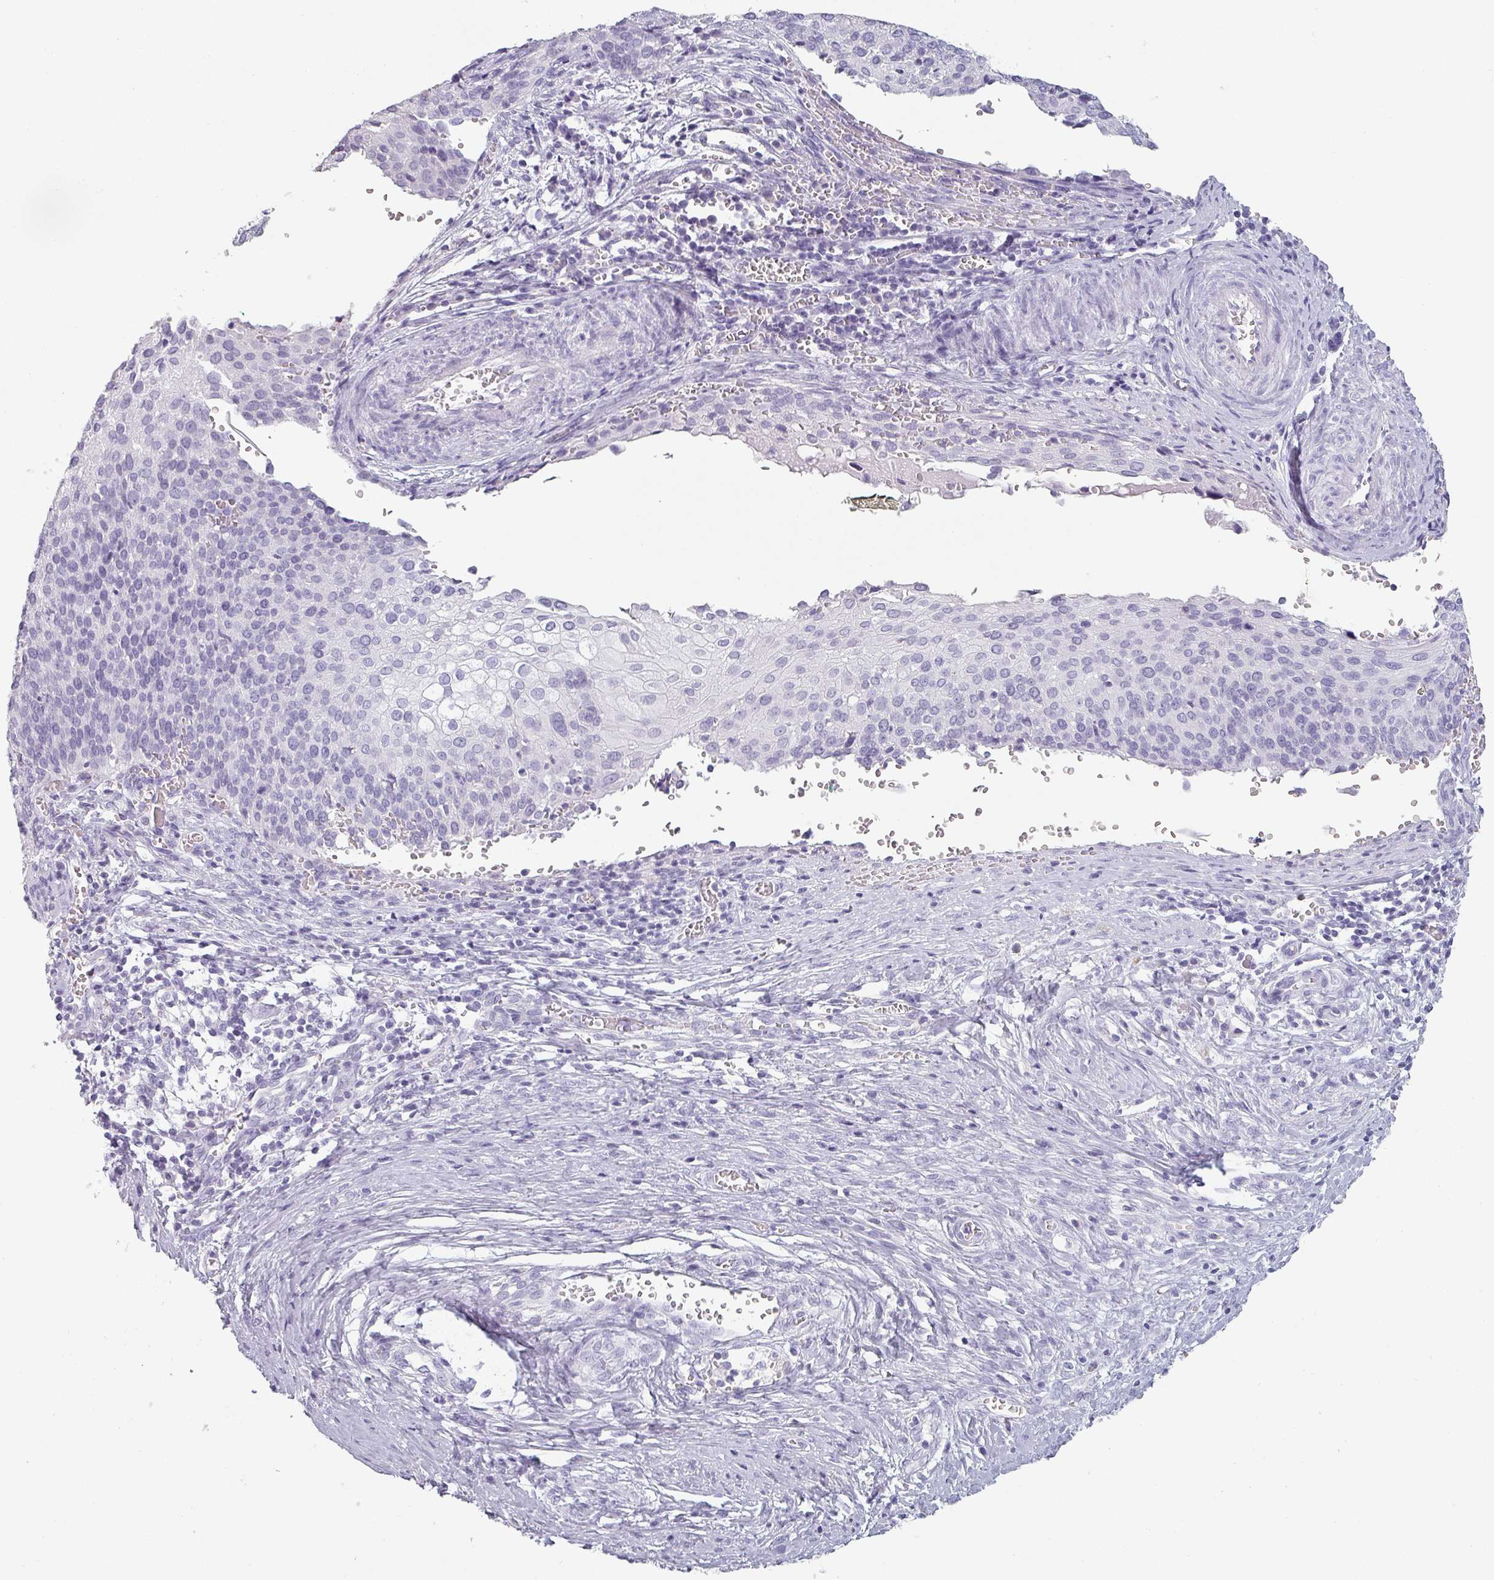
{"staining": {"intensity": "negative", "quantity": "none", "location": "none"}, "tissue": "cervical cancer", "cell_type": "Tumor cells", "image_type": "cancer", "snomed": [{"axis": "morphology", "description": "Squamous cell carcinoma, NOS"}, {"axis": "topography", "description": "Cervix"}], "caption": "Protein analysis of cervical cancer shows no significant staining in tumor cells.", "gene": "SFTPA1", "patient": {"sex": "female", "age": 44}}